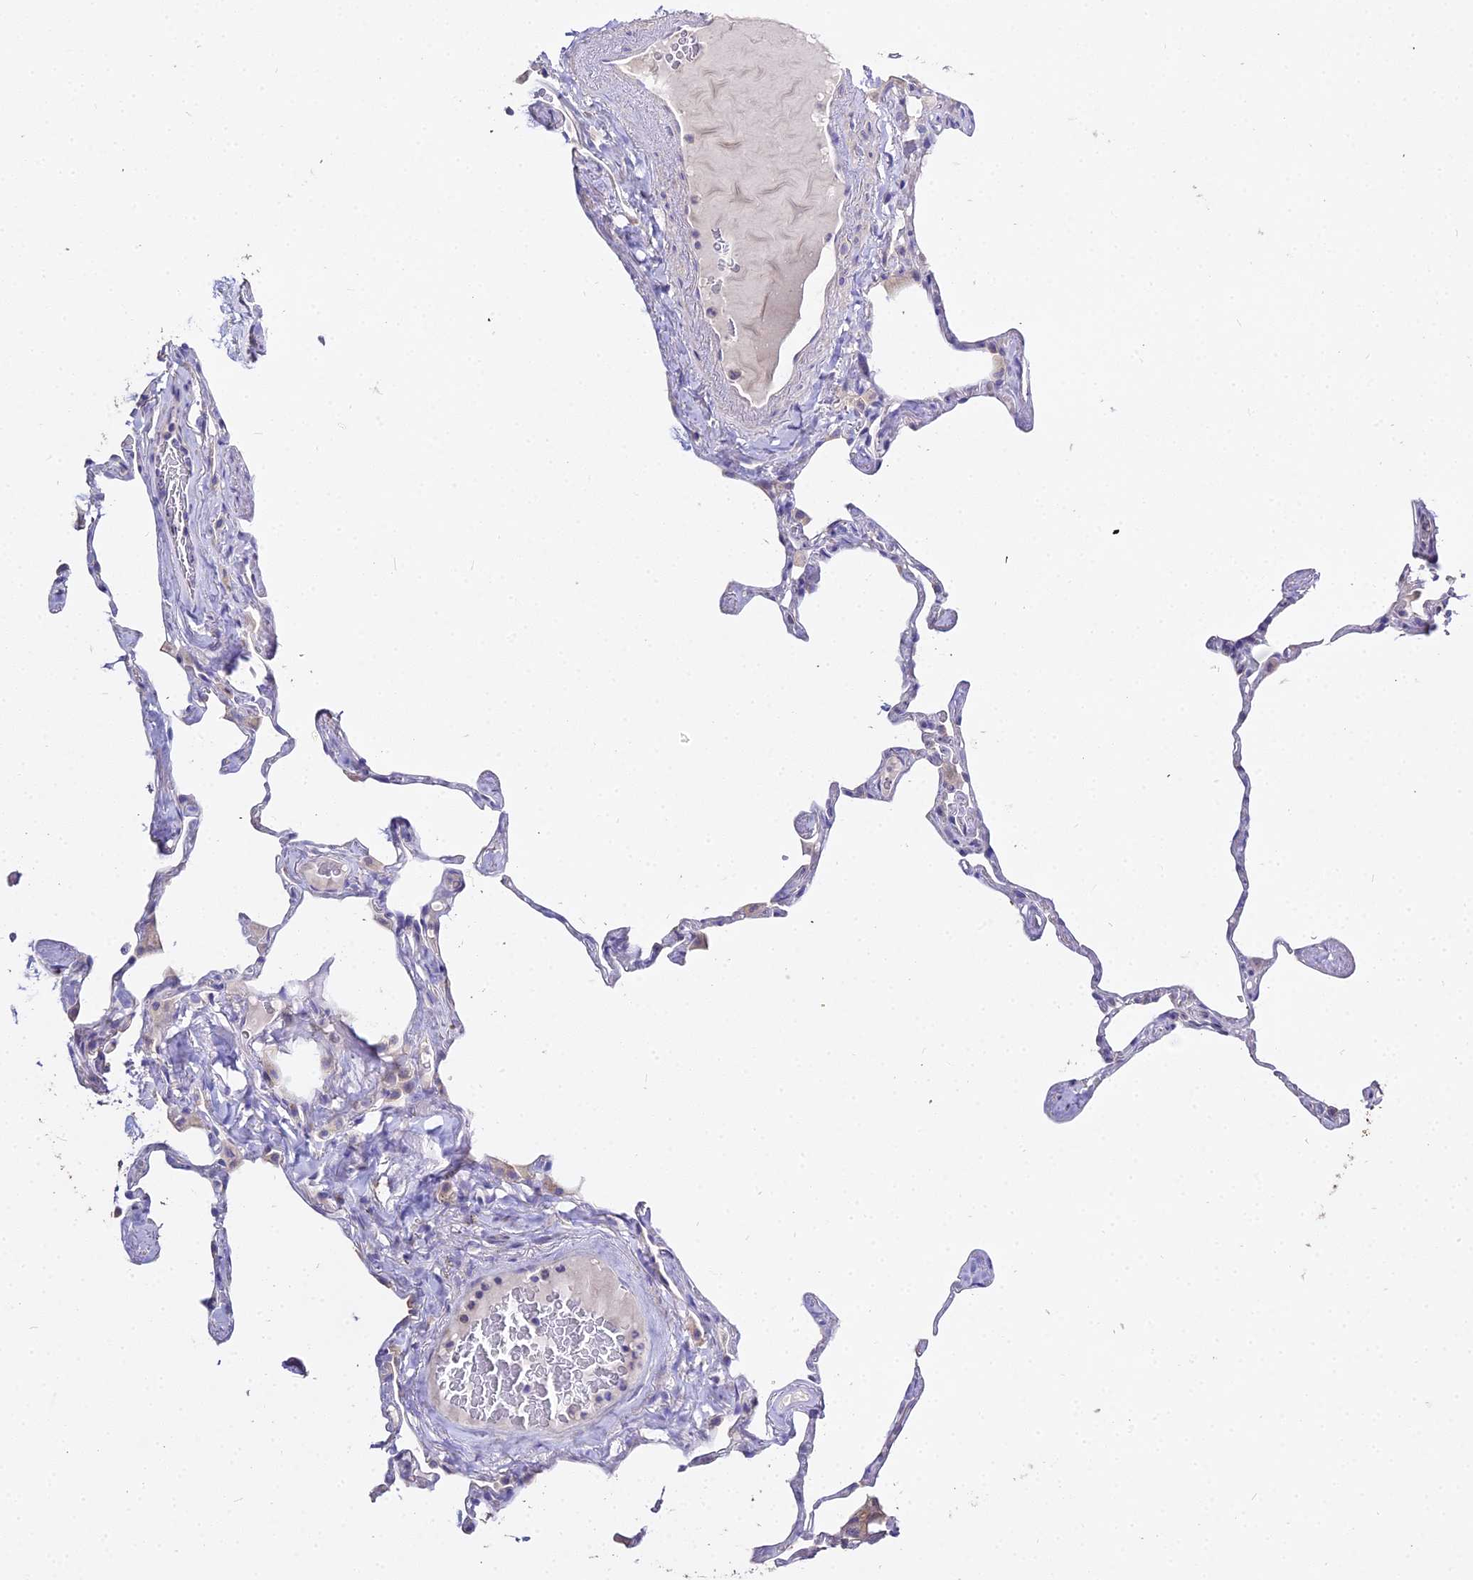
{"staining": {"intensity": "negative", "quantity": "none", "location": "none"}, "tissue": "lung", "cell_type": "Alveolar cells", "image_type": "normal", "snomed": [{"axis": "morphology", "description": "Normal tissue, NOS"}, {"axis": "topography", "description": "Lung"}], "caption": "Alveolar cells show no significant protein positivity in normal lung.", "gene": "GLYAT", "patient": {"sex": "male", "age": 65}}